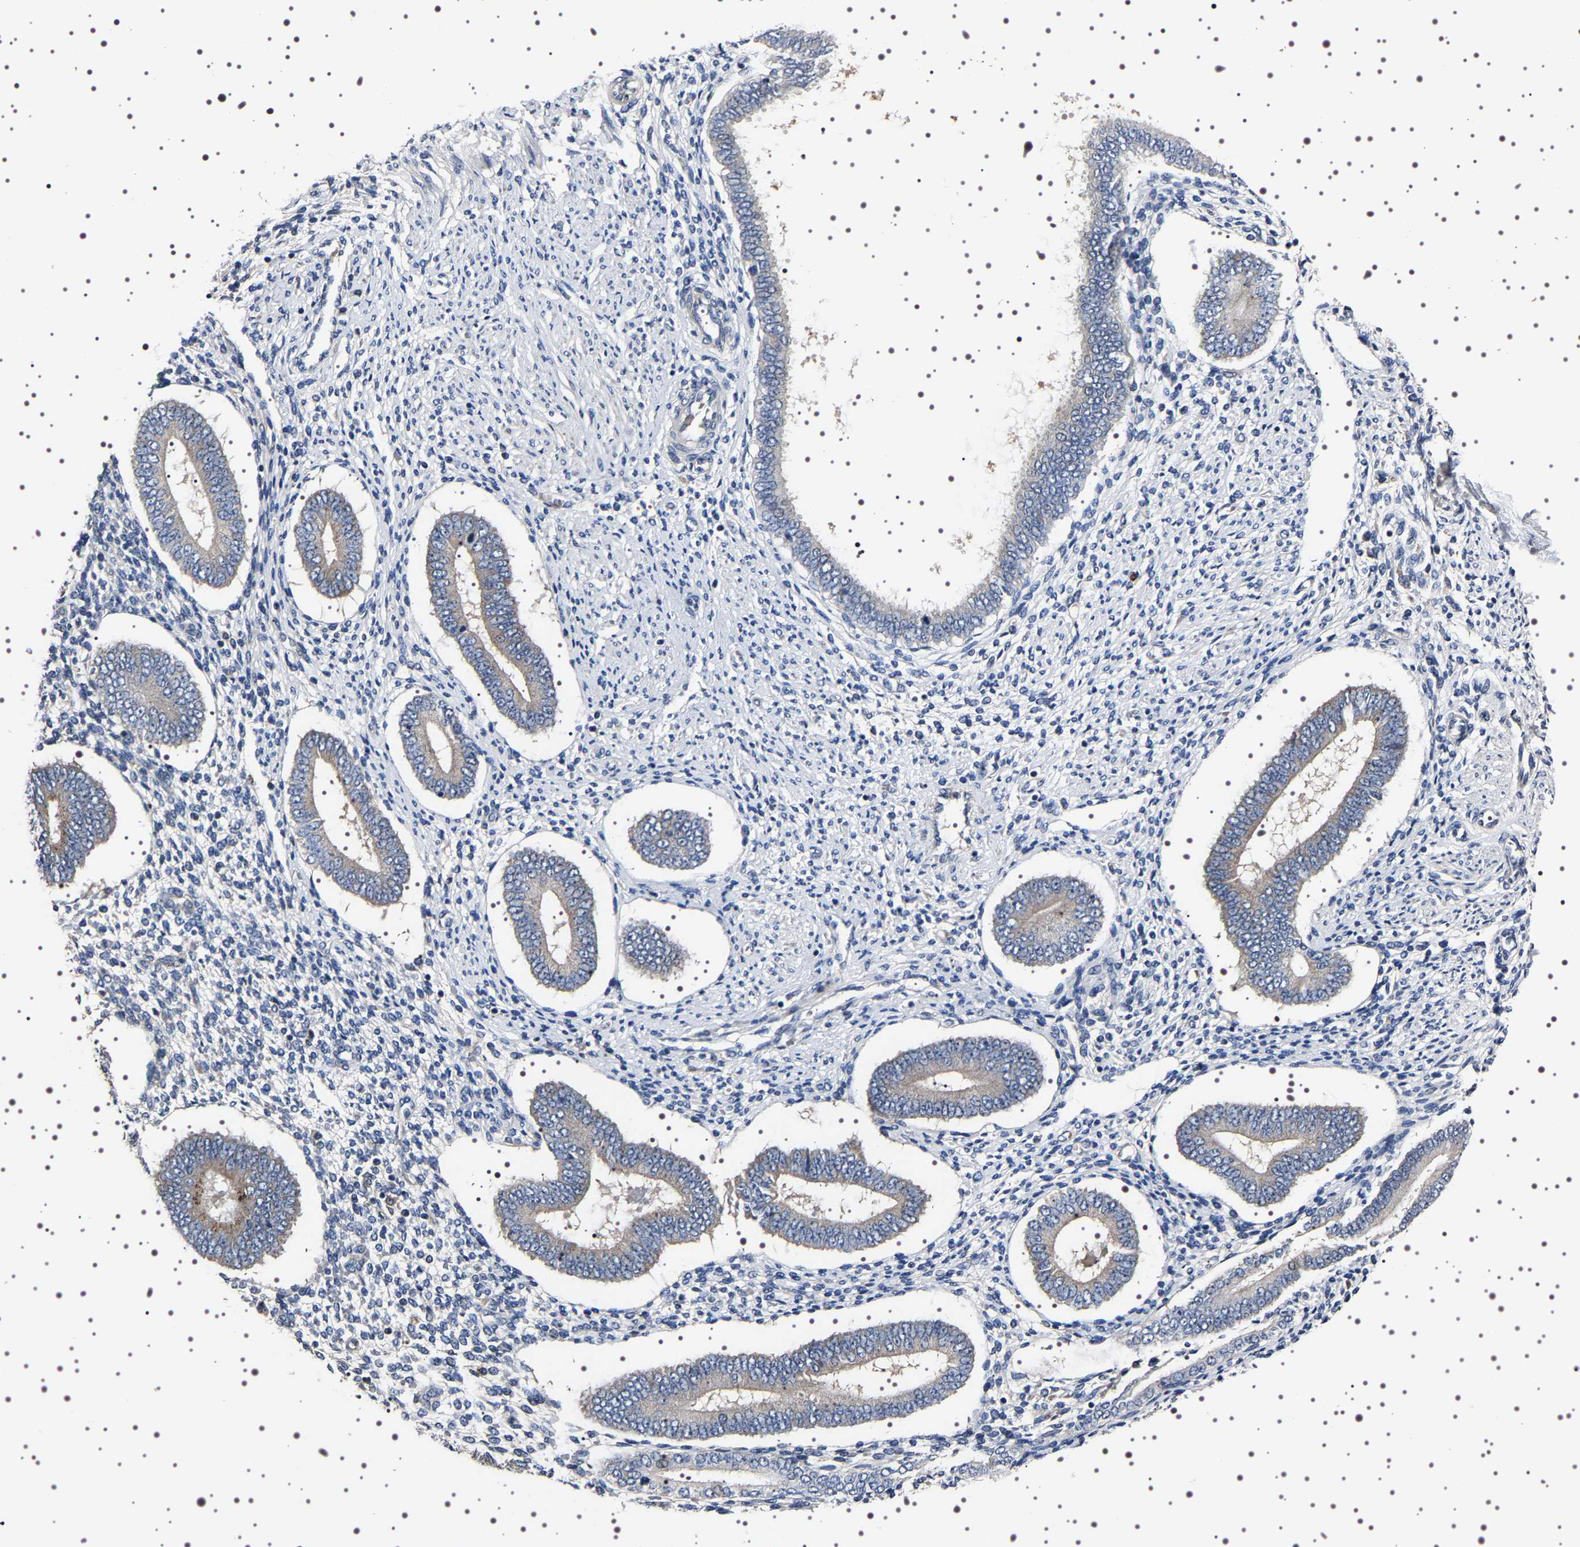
{"staining": {"intensity": "negative", "quantity": "none", "location": "none"}, "tissue": "endometrium", "cell_type": "Cells in endometrial stroma", "image_type": "normal", "snomed": [{"axis": "morphology", "description": "Normal tissue, NOS"}, {"axis": "topography", "description": "Endometrium"}], "caption": "Micrograph shows no protein expression in cells in endometrial stroma of normal endometrium.", "gene": "TARBP1", "patient": {"sex": "female", "age": 42}}